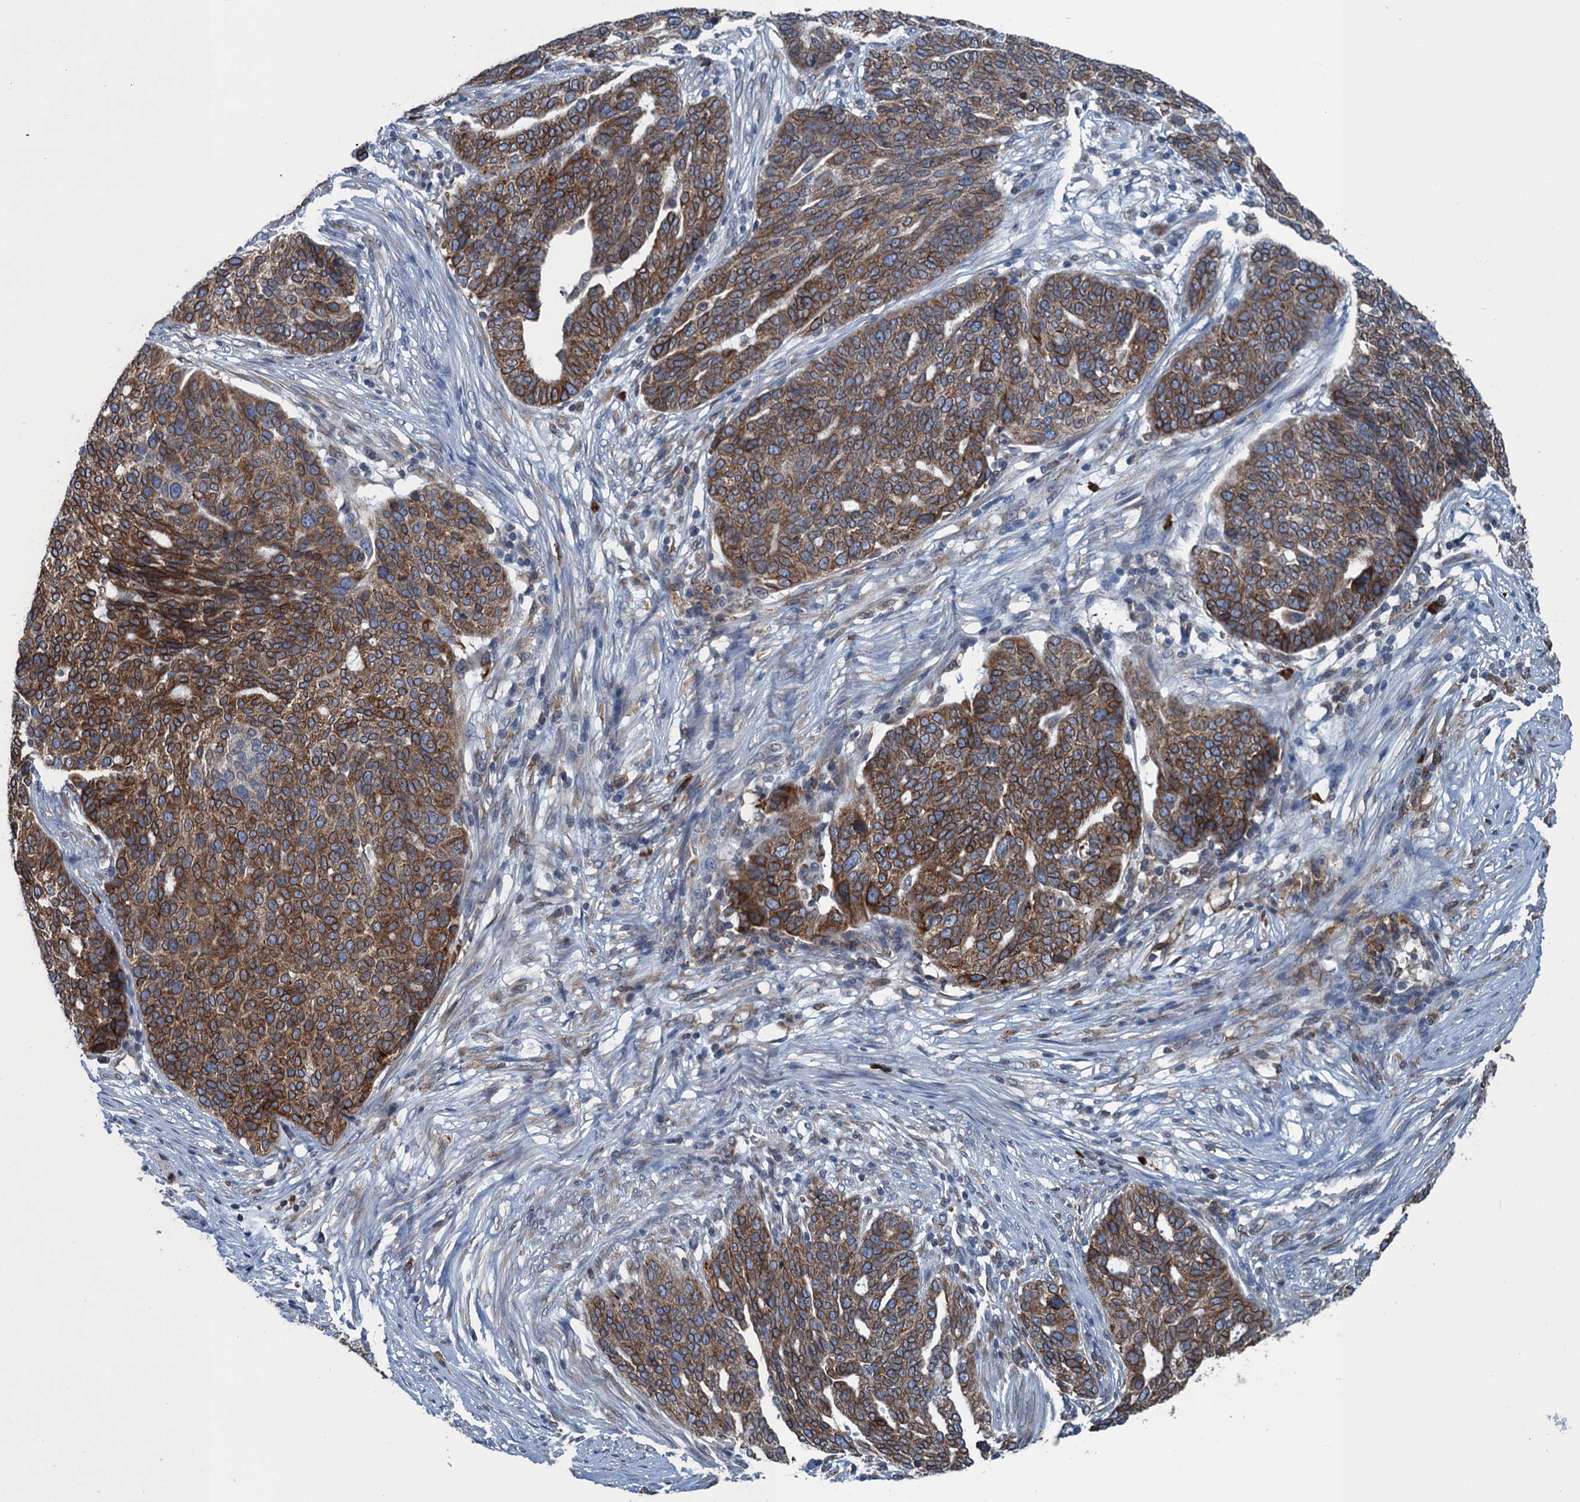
{"staining": {"intensity": "moderate", "quantity": ">75%", "location": "cytoplasmic/membranous"}, "tissue": "ovarian cancer", "cell_type": "Tumor cells", "image_type": "cancer", "snomed": [{"axis": "morphology", "description": "Cystadenocarcinoma, serous, NOS"}, {"axis": "topography", "description": "Ovary"}], "caption": "Immunohistochemical staining of ovarian cancer displays medium levels of moderate cytoplasmic/membranous protein staining in about >75% of tumor cells.", "gene": "TMEM205", "patient": {"sex": "female", "age": 59}}